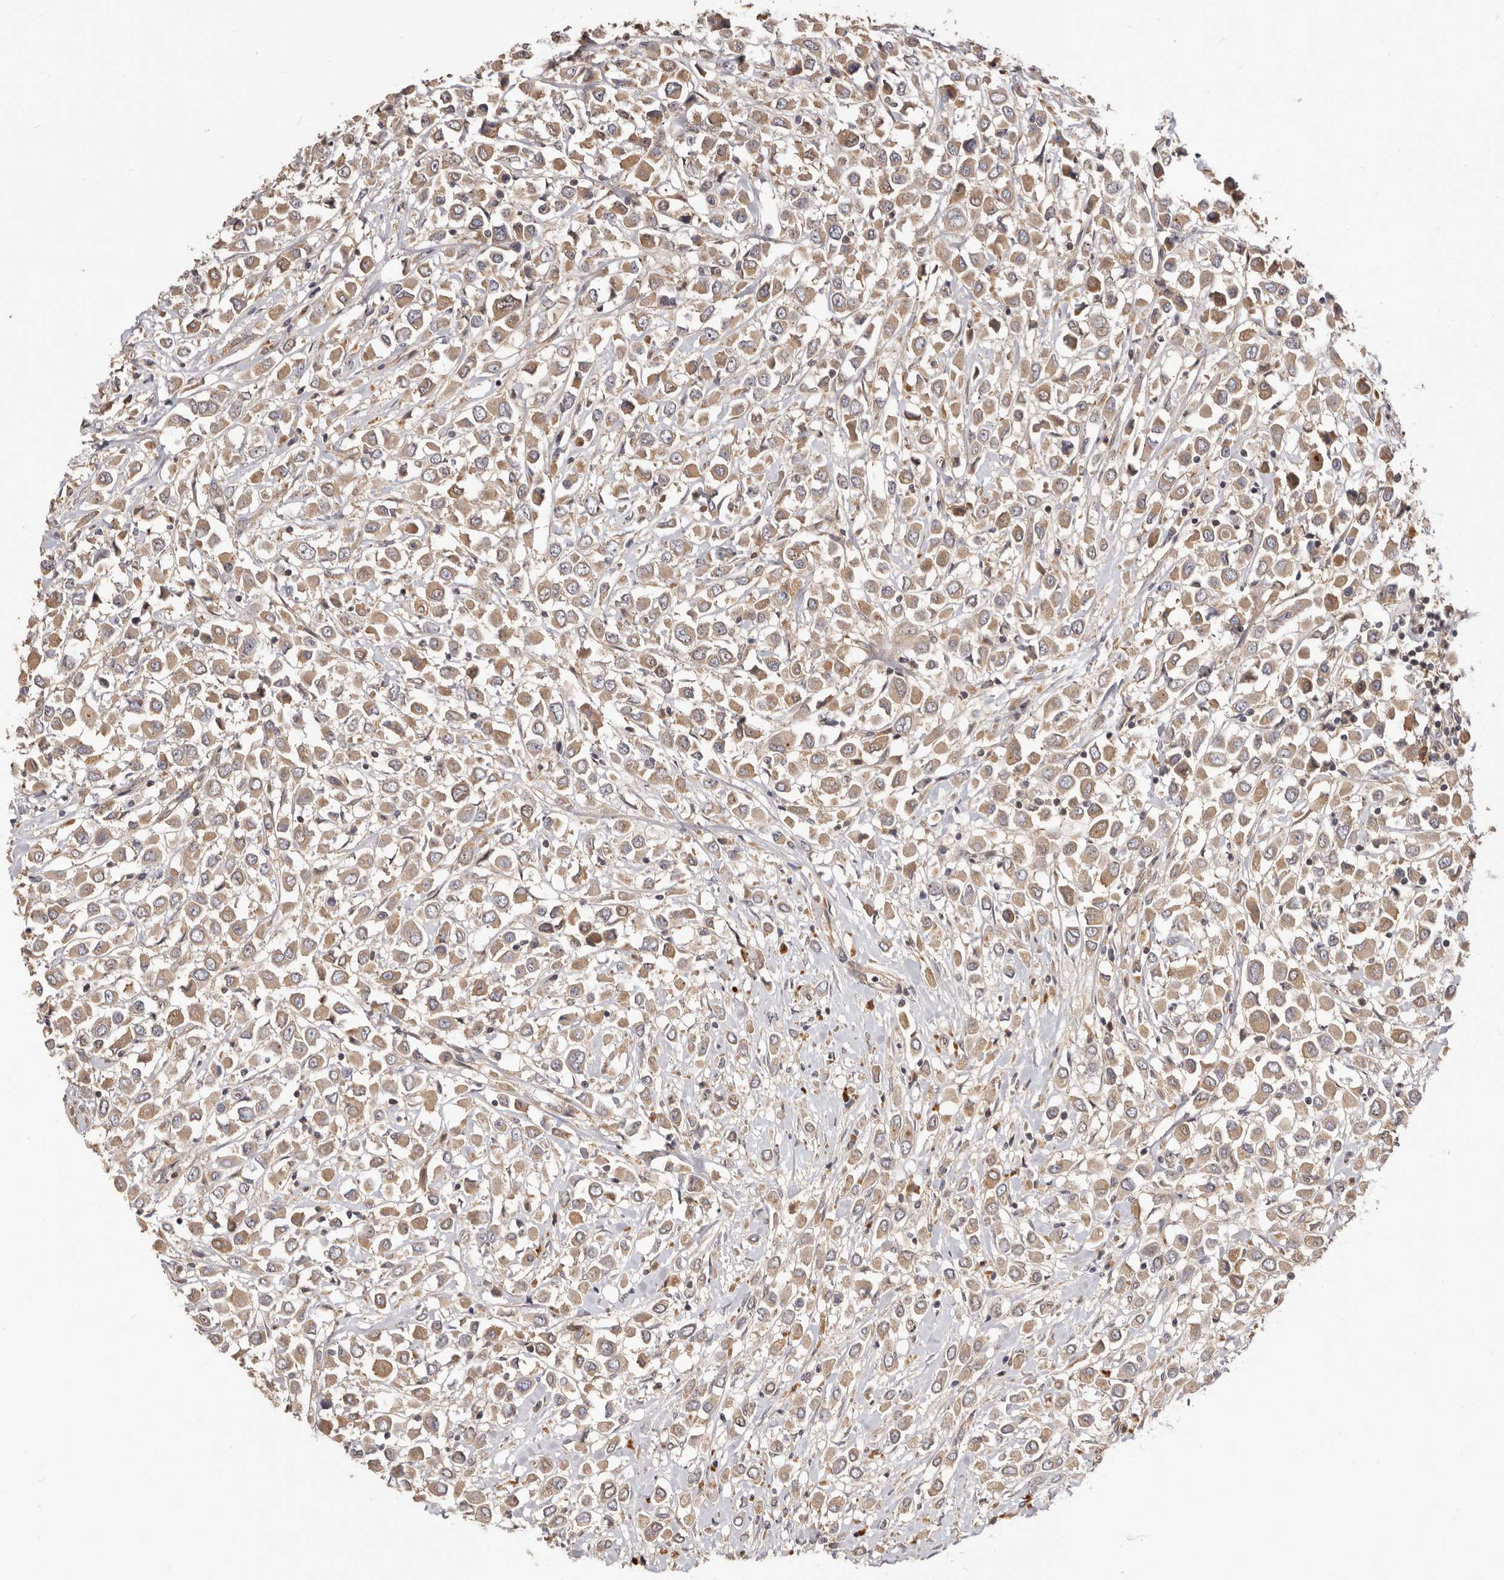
{"staining": {"intensity": "moderate", "quantity": ">75%", "location": "cytoplasmic/membranous"}, "tissue": "breast cancer", "cell_type": "Tumor cells", "image_type": "cancer", "snomed": [{"axis": "morphology", "description": "Duct carcinoma"}, {"axis": "topography", "description": "Breast"}], "caption": "Immunohistochemical staining of breast intraductal carcinoma reveals medium levels of moderate cytoplasmic/membranous expression in approximately >75% of tumor cells.", "gene": "DOP1A", "patient": {"sex": "female", "age": 61}}